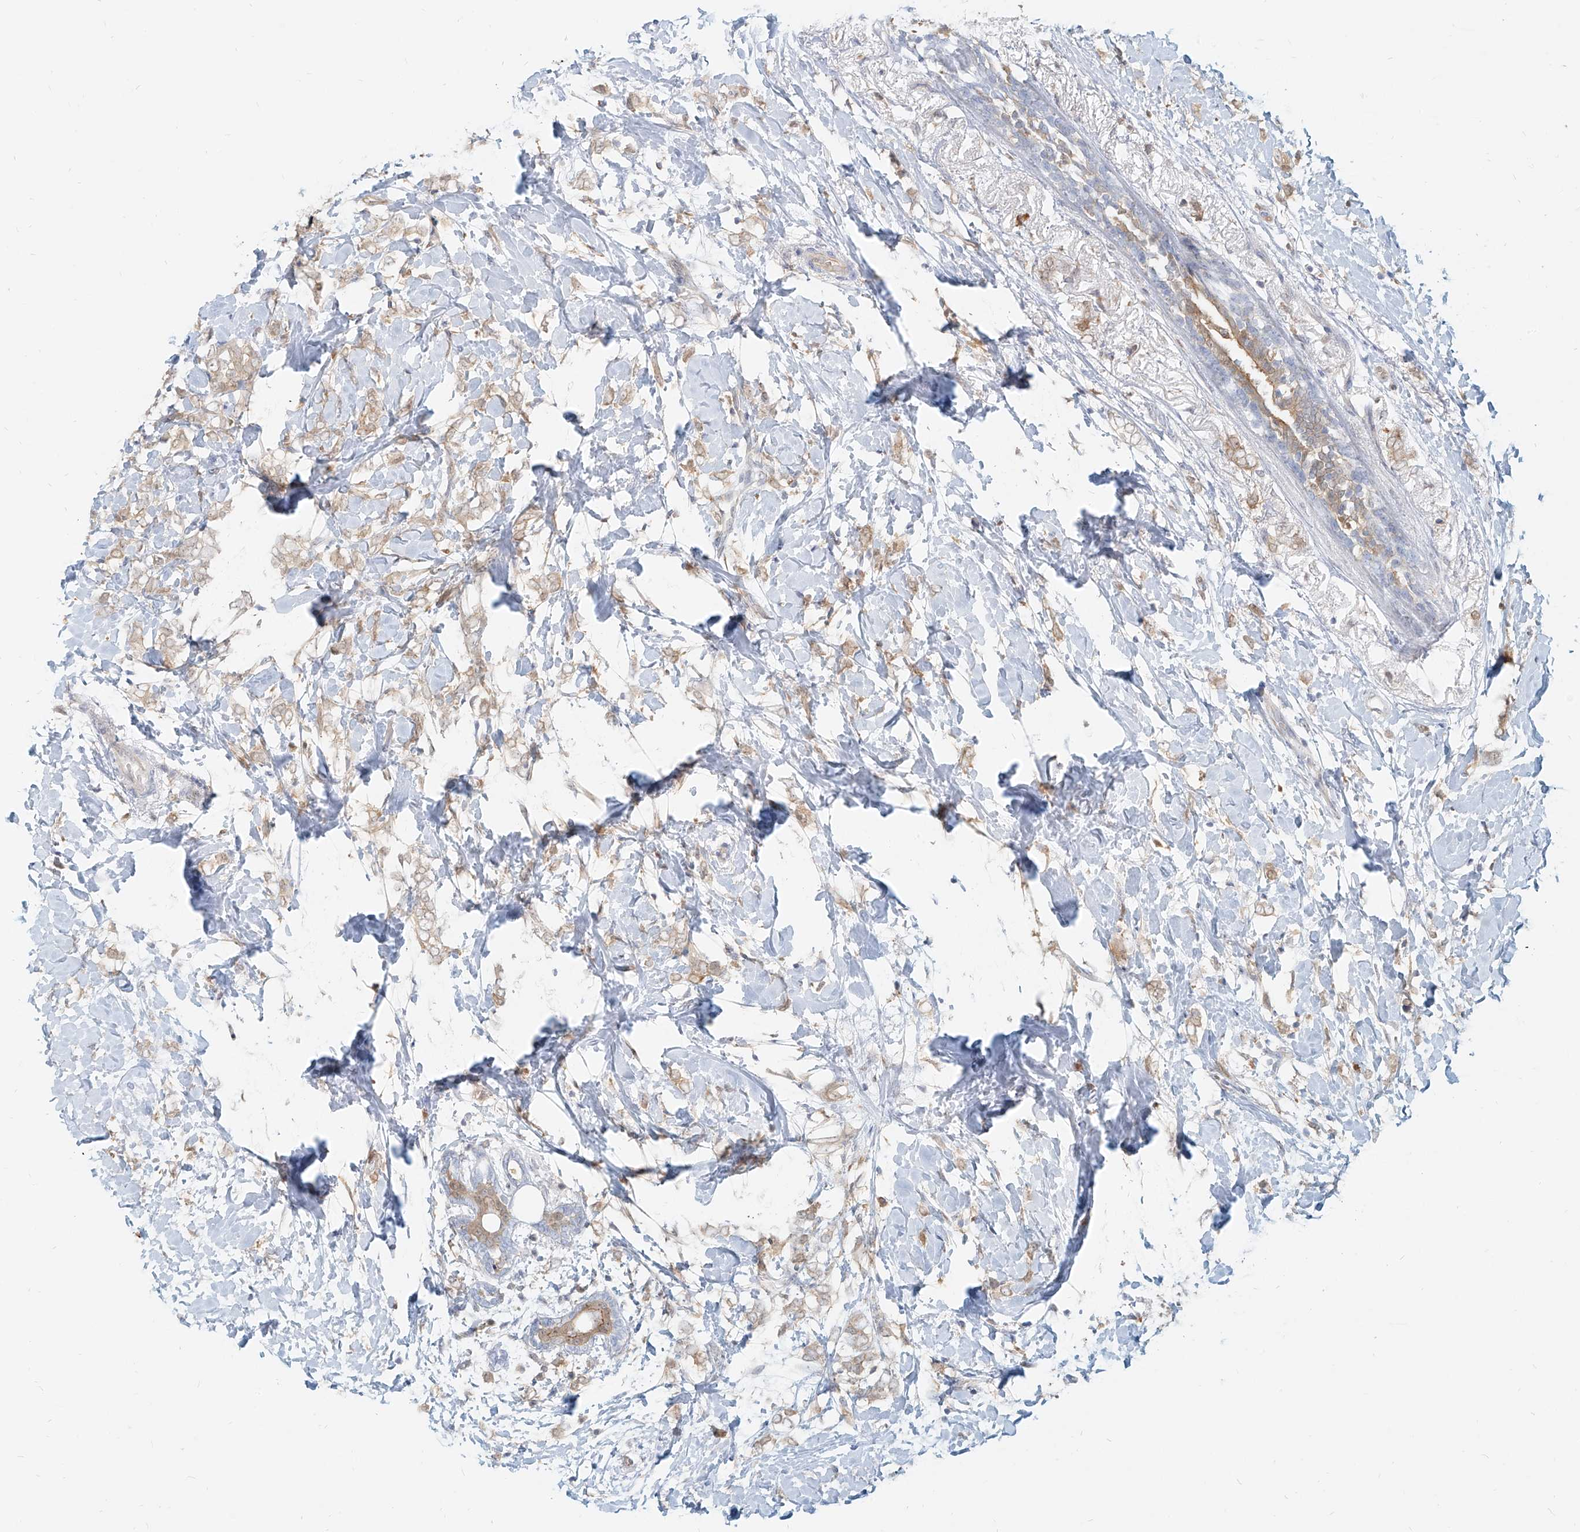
{"staining": {"intensity": "weak", "quantity": ">75%", "location": "cytoplasmic/membranous"}, "tissue": "breast cancer", "cell_type": "Tumor cells", "image_type": "cancer", "snomed": [{"axis": "morphology", "description": "Normal tissue, NOS"}, {"axis": "morphology", "description": "Lobular carcinoma"}, {"axis": "topography", "description": "Breast"}], "caption": "This photomicrograph displays breast cancer stained with IHC to label a protein in brown. The cytoplasmic/membranous of tumor cells show weak positivity for the protein. Nuclei are counter-stained blue.", "gene": "PGD", "patient": {"sex": "female", "age": 47}}